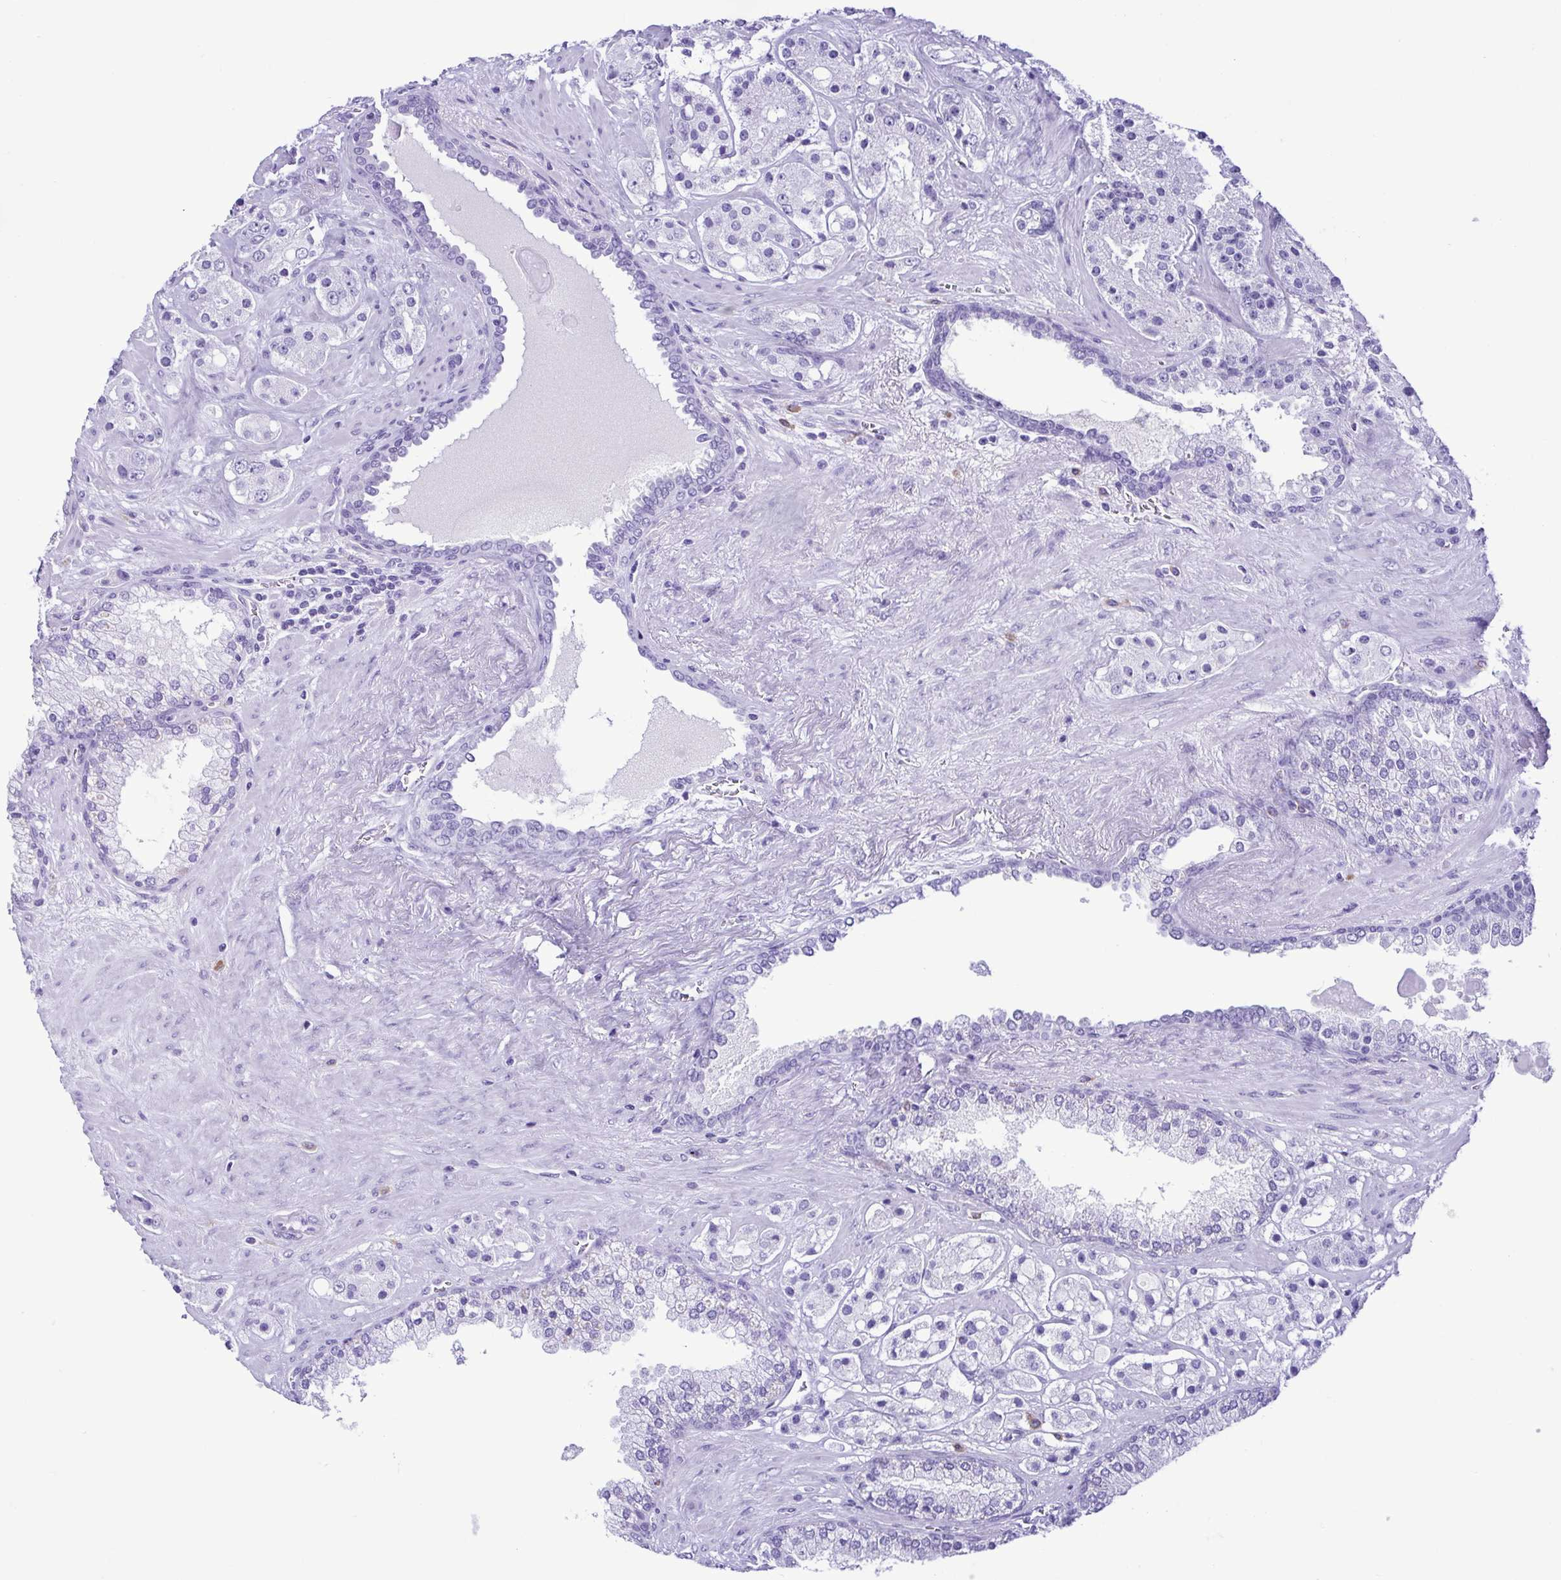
{"staining": {"intensity": "negative", "quantity": "none", "location": "none"}, "tissue": "prostate cancer", "cell_type": "Tumor cells", "image_type": "cancer", "snomed": [{"axis": "morphology", "description": "Adenocarcinoma, High grade"}, {"axis": "topography", "description": "Prostate"}], "caption": "There is no significant staining in tumor cells of prostate cancer.", "gene": "SPATA16", "patient": {"sex": "male", "age": 67}}